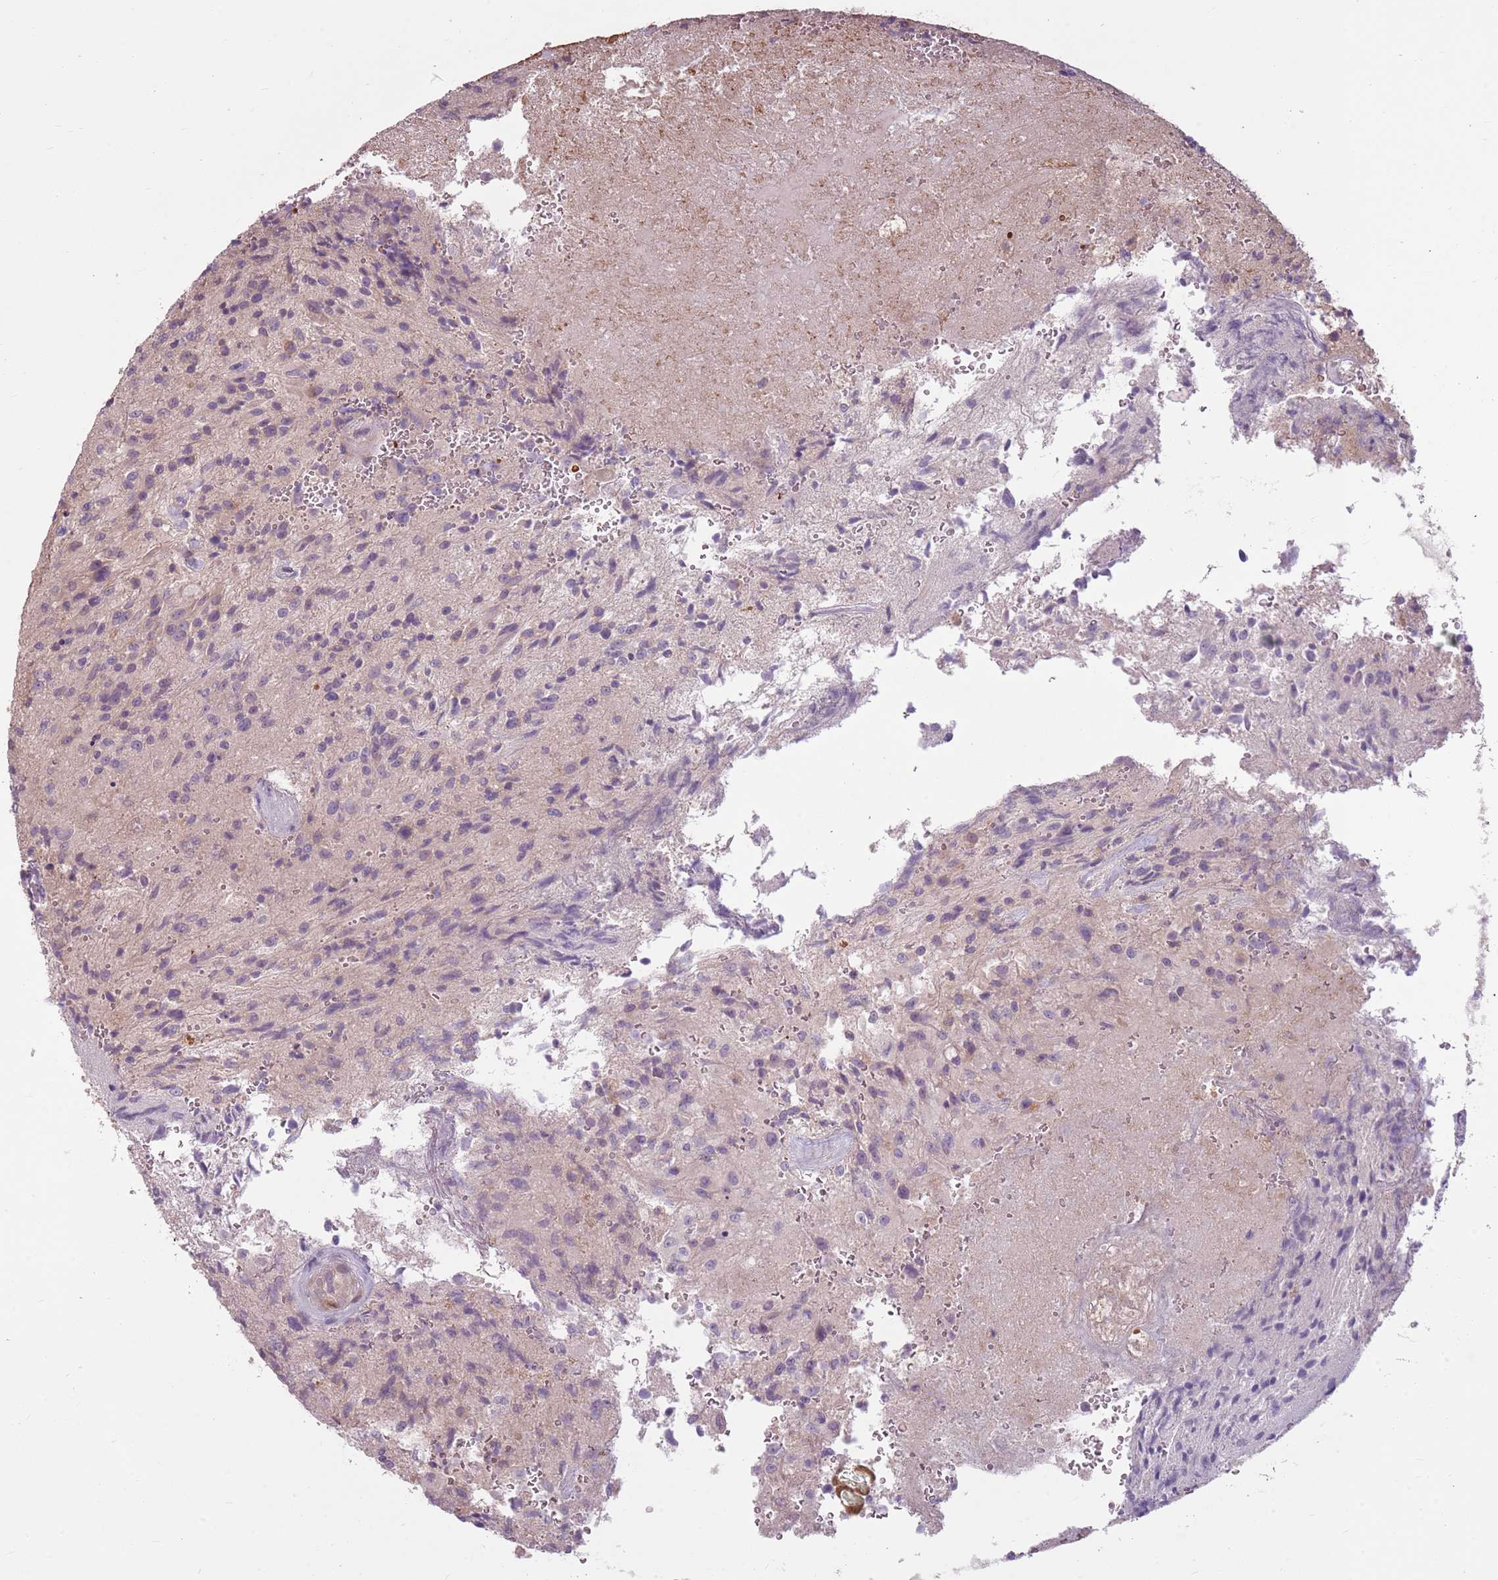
{"staining": {"intensity": "negative", "quantity": "none", "location": "none"}, "tissue": "glioma", "cell_type": "Tumor cells", "image_type": "cancer", "snomed": [{"axis": "morphology", "description": "Normal tissue, NOS"}, {"axis": "morphology", "description": "Glioma, malignant, High grade"}, {"axis": "topography", "description": "Cerebral cortex"}], "caption": "The photomicrograph reveals no significant staining in tumor cells of glioma.", "gene": "HSPA14", "patient": {"sex": "male", "age": 56}}